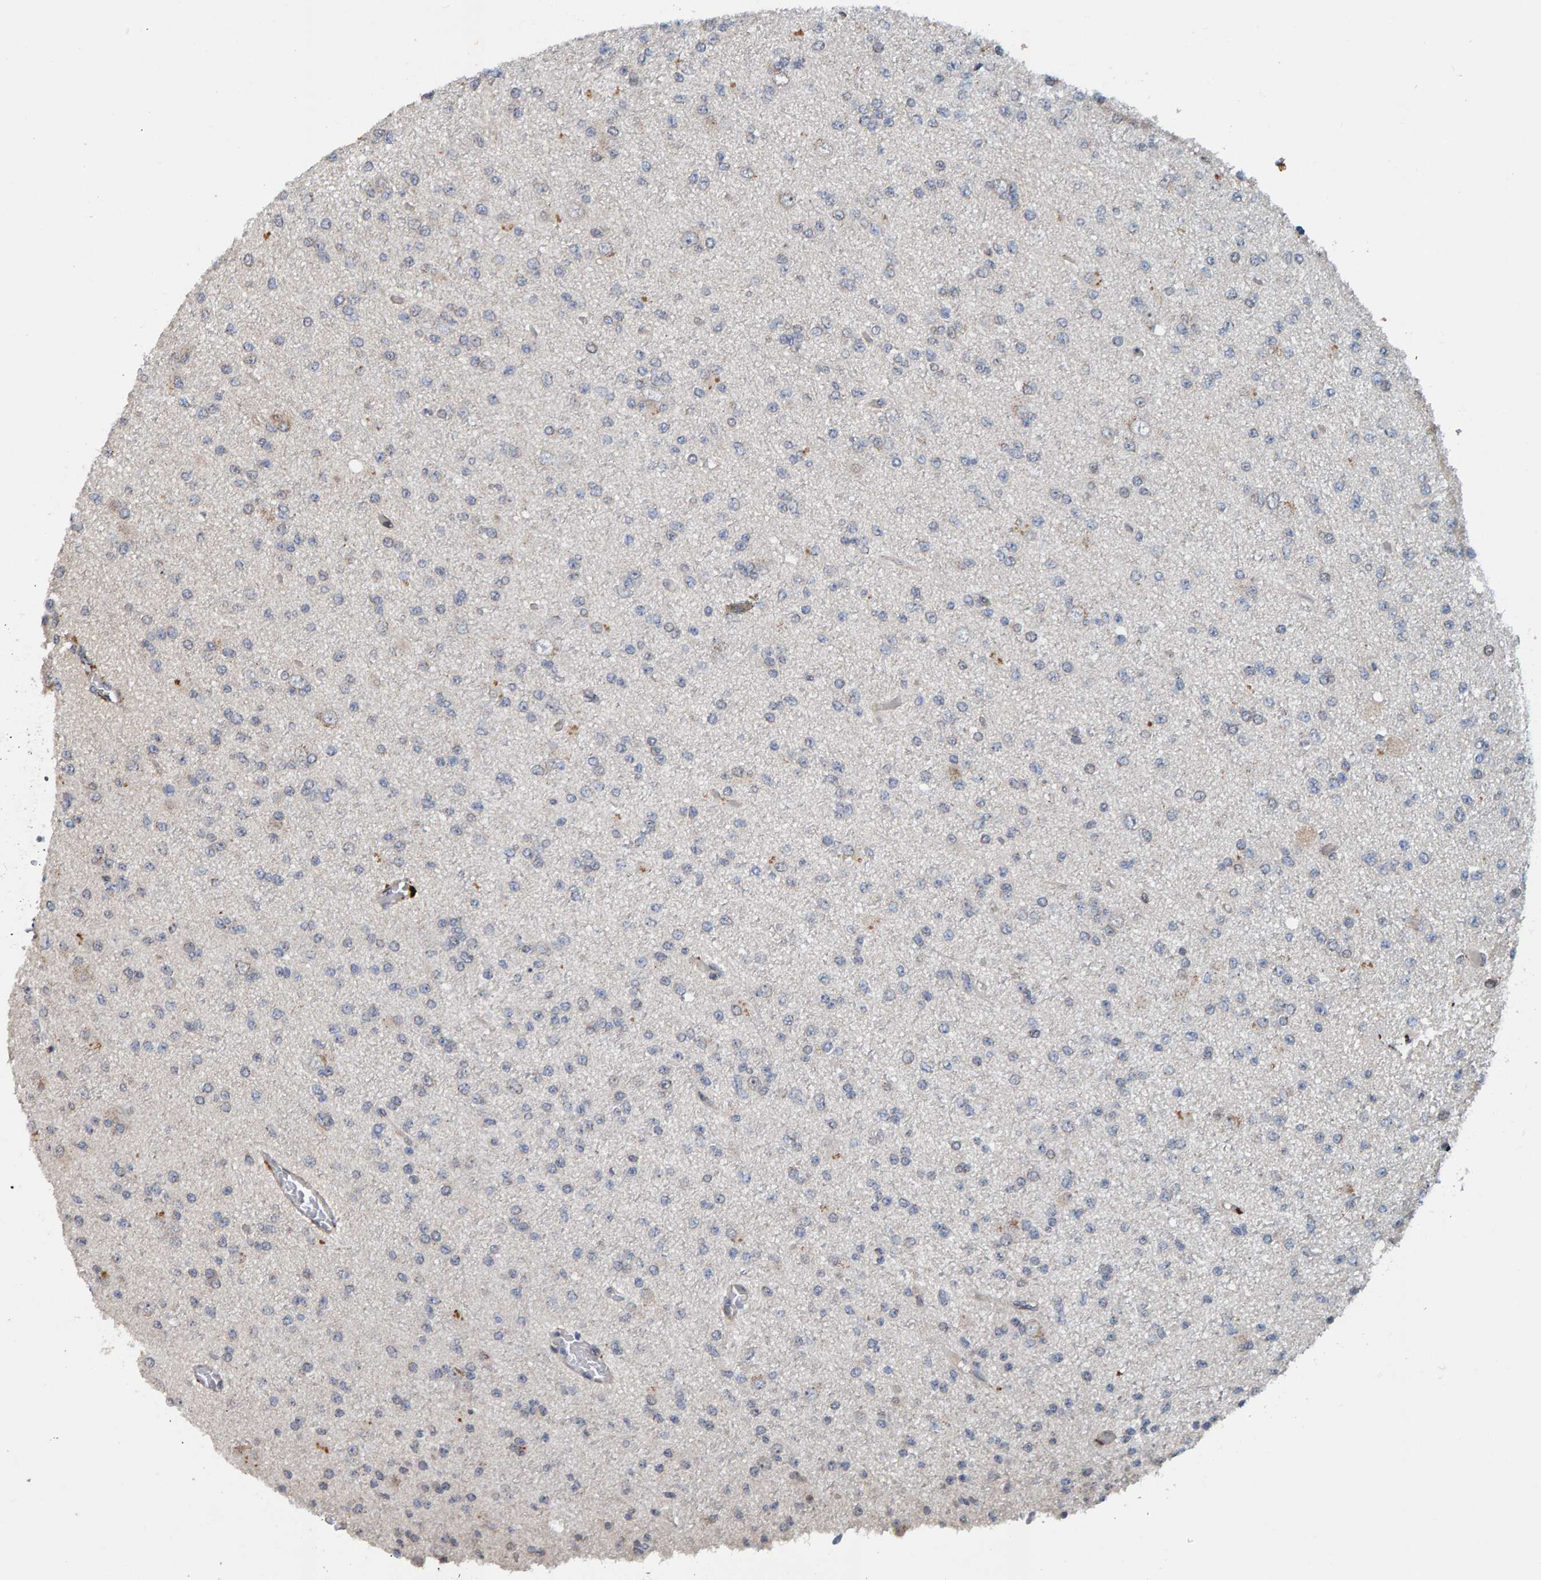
{"staining": {"intensity": "negative", "quantity": "none", "location": "none"}, "tissue": "glioma", "cell_type": "Tumor cells", "image_type": "cancer", "snomed": [{"axis": "morphology", "description": "Glioma, malignant, Low grade"}, {"axis": "topography", "description": "Brain"}], "caption": "Malignant glioma (low-grade) stained for a protein using IHC demonstrates no expression tumor cells.", "gene": "CCDC25", "patient": {"sex": "female", "age": 22}}